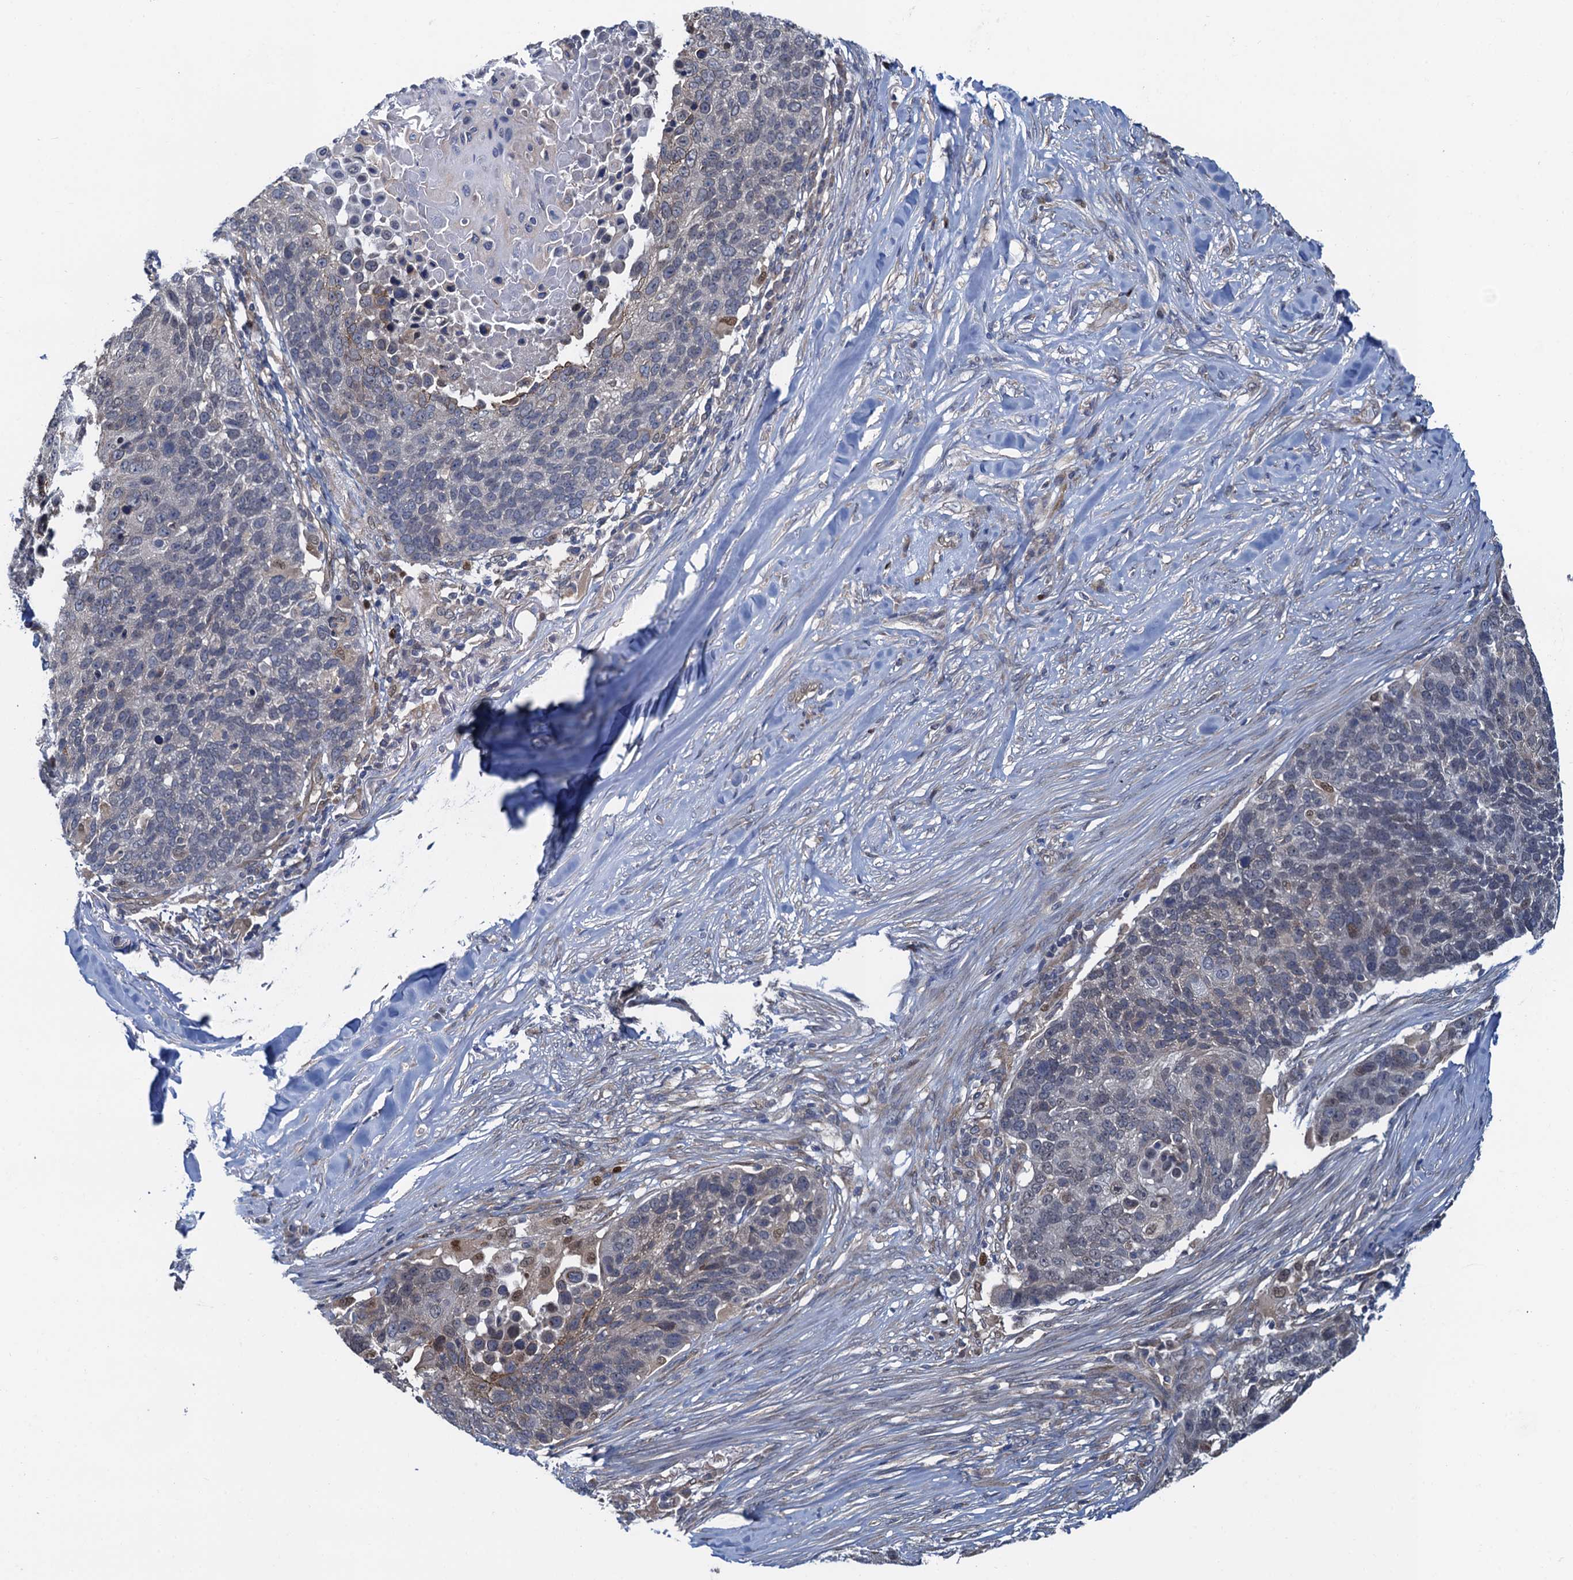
{"staining": {"intensity": "moderate", "quantity": "<25%", "location": "nuclear"}, "tissue": "lung cancer", "cell_type": "Tumor cells", "image_type": "cancer", "snomed": [{"axis": "morphology", "description": "Normal tissue, NOS"}, {"axis": "morphology", "description": "Squamous cell carcinoma, NOS"}, {"axis": "topography", "description": "Lymph node"}, {"axis": "topography", "description": "Lung"}], "caption": "Moderate nuclear protein staining is appreciated in about <25% of tumor cells in lung cancer (squamous cell carcinoma).", "gene": "RNF125", "patient": {"sex": "male", "age": 66}}